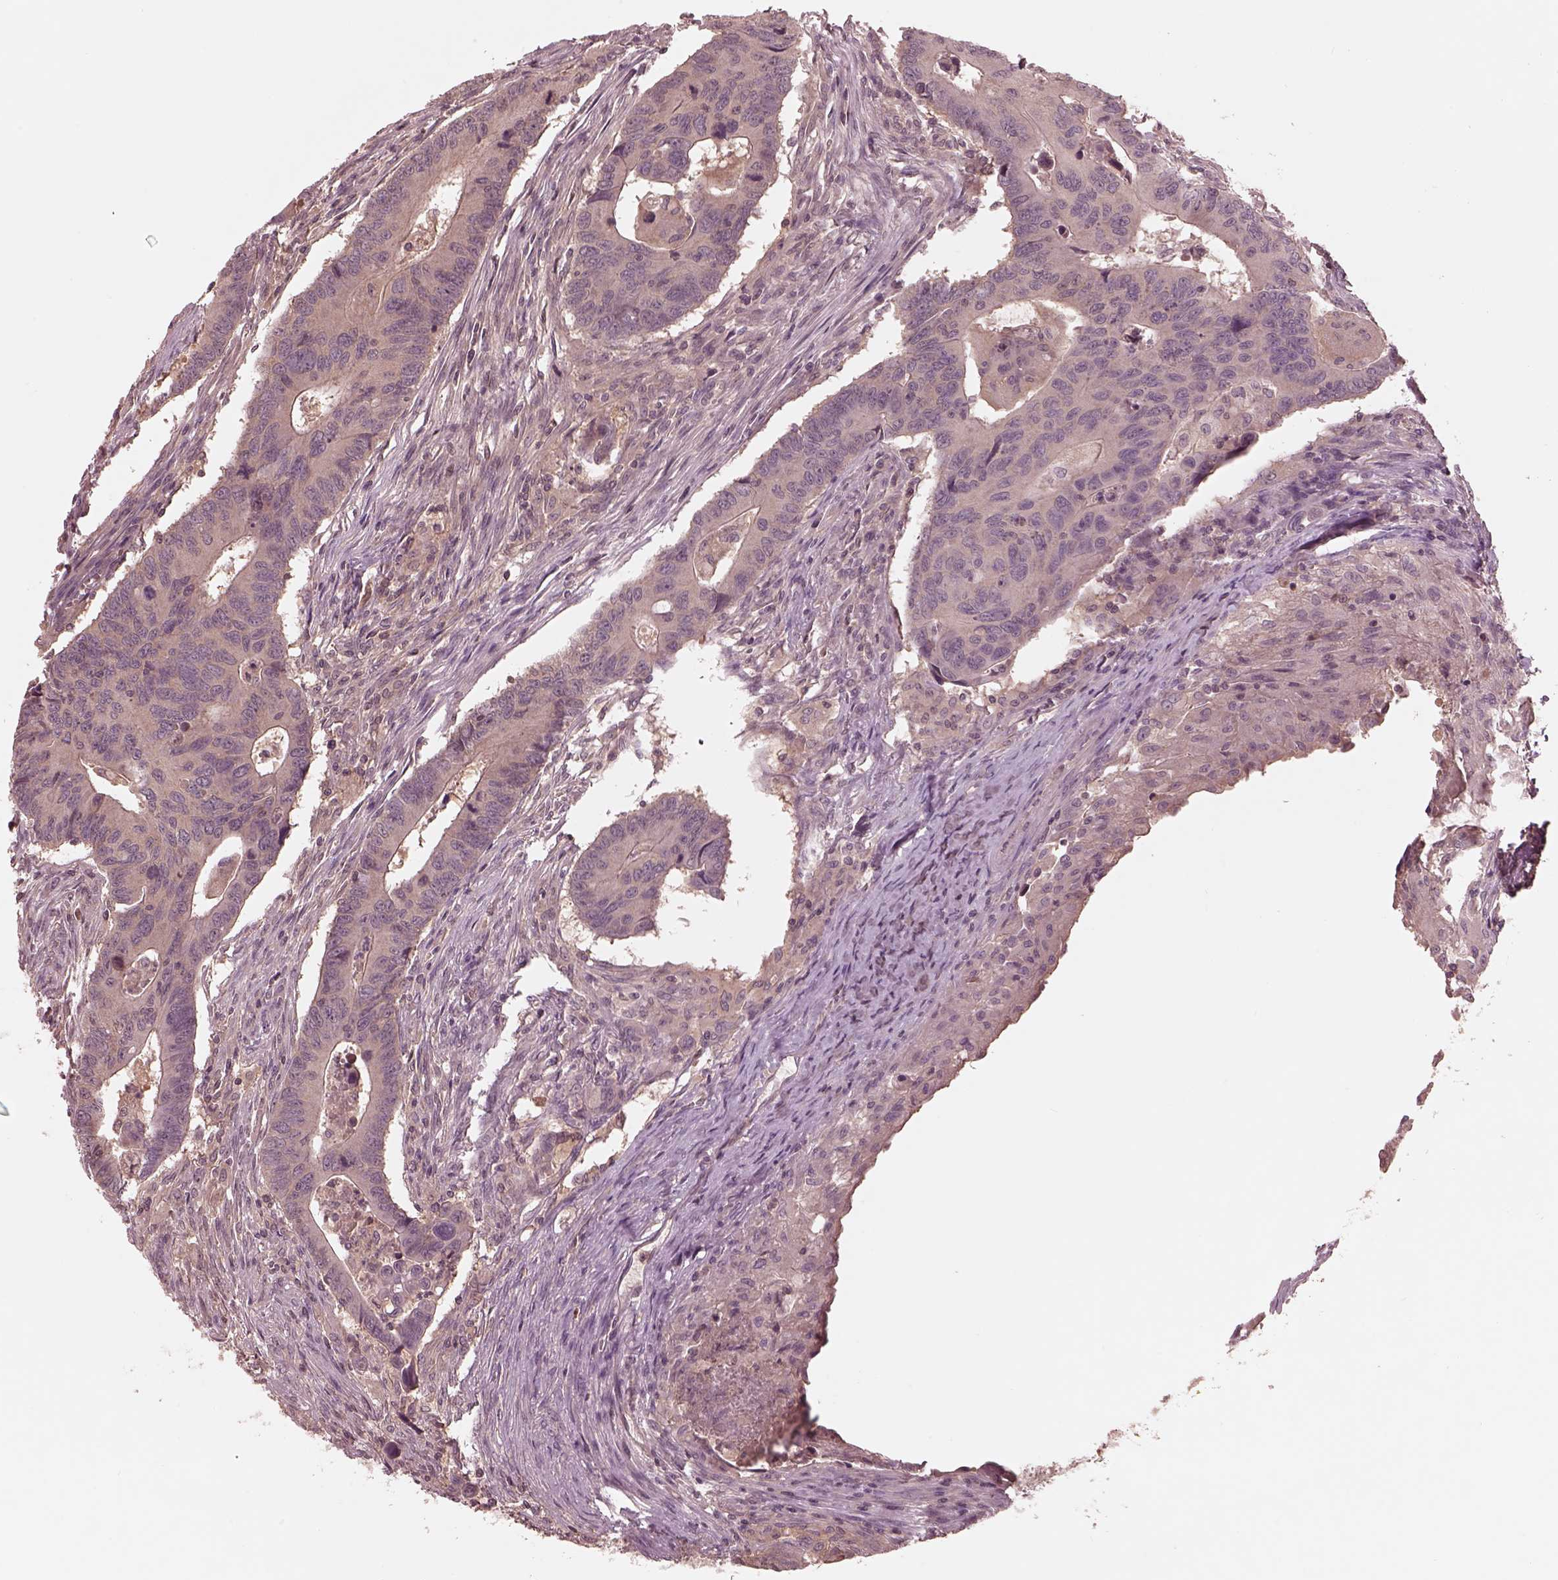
{"staining": {"intensity": "negative", "quantity": "none", "location": "none"}, "tissue": "colorectal cancer", "cell_type": "Tumor cells", "image_type": "cancer", "snomed": [{"axis": "morphology", "description": "Adenocarcinoma, NOS"}, {"axis": "topography", "description": "Rectum"}], "caption": "High power microscopy image of an immunohistochemistry (IHC) histopathology image of colorectal cancer, revealing no significant positivity in tumor cells.", "gene": "TF", "patient": {"sex": "male", "age": 67}}